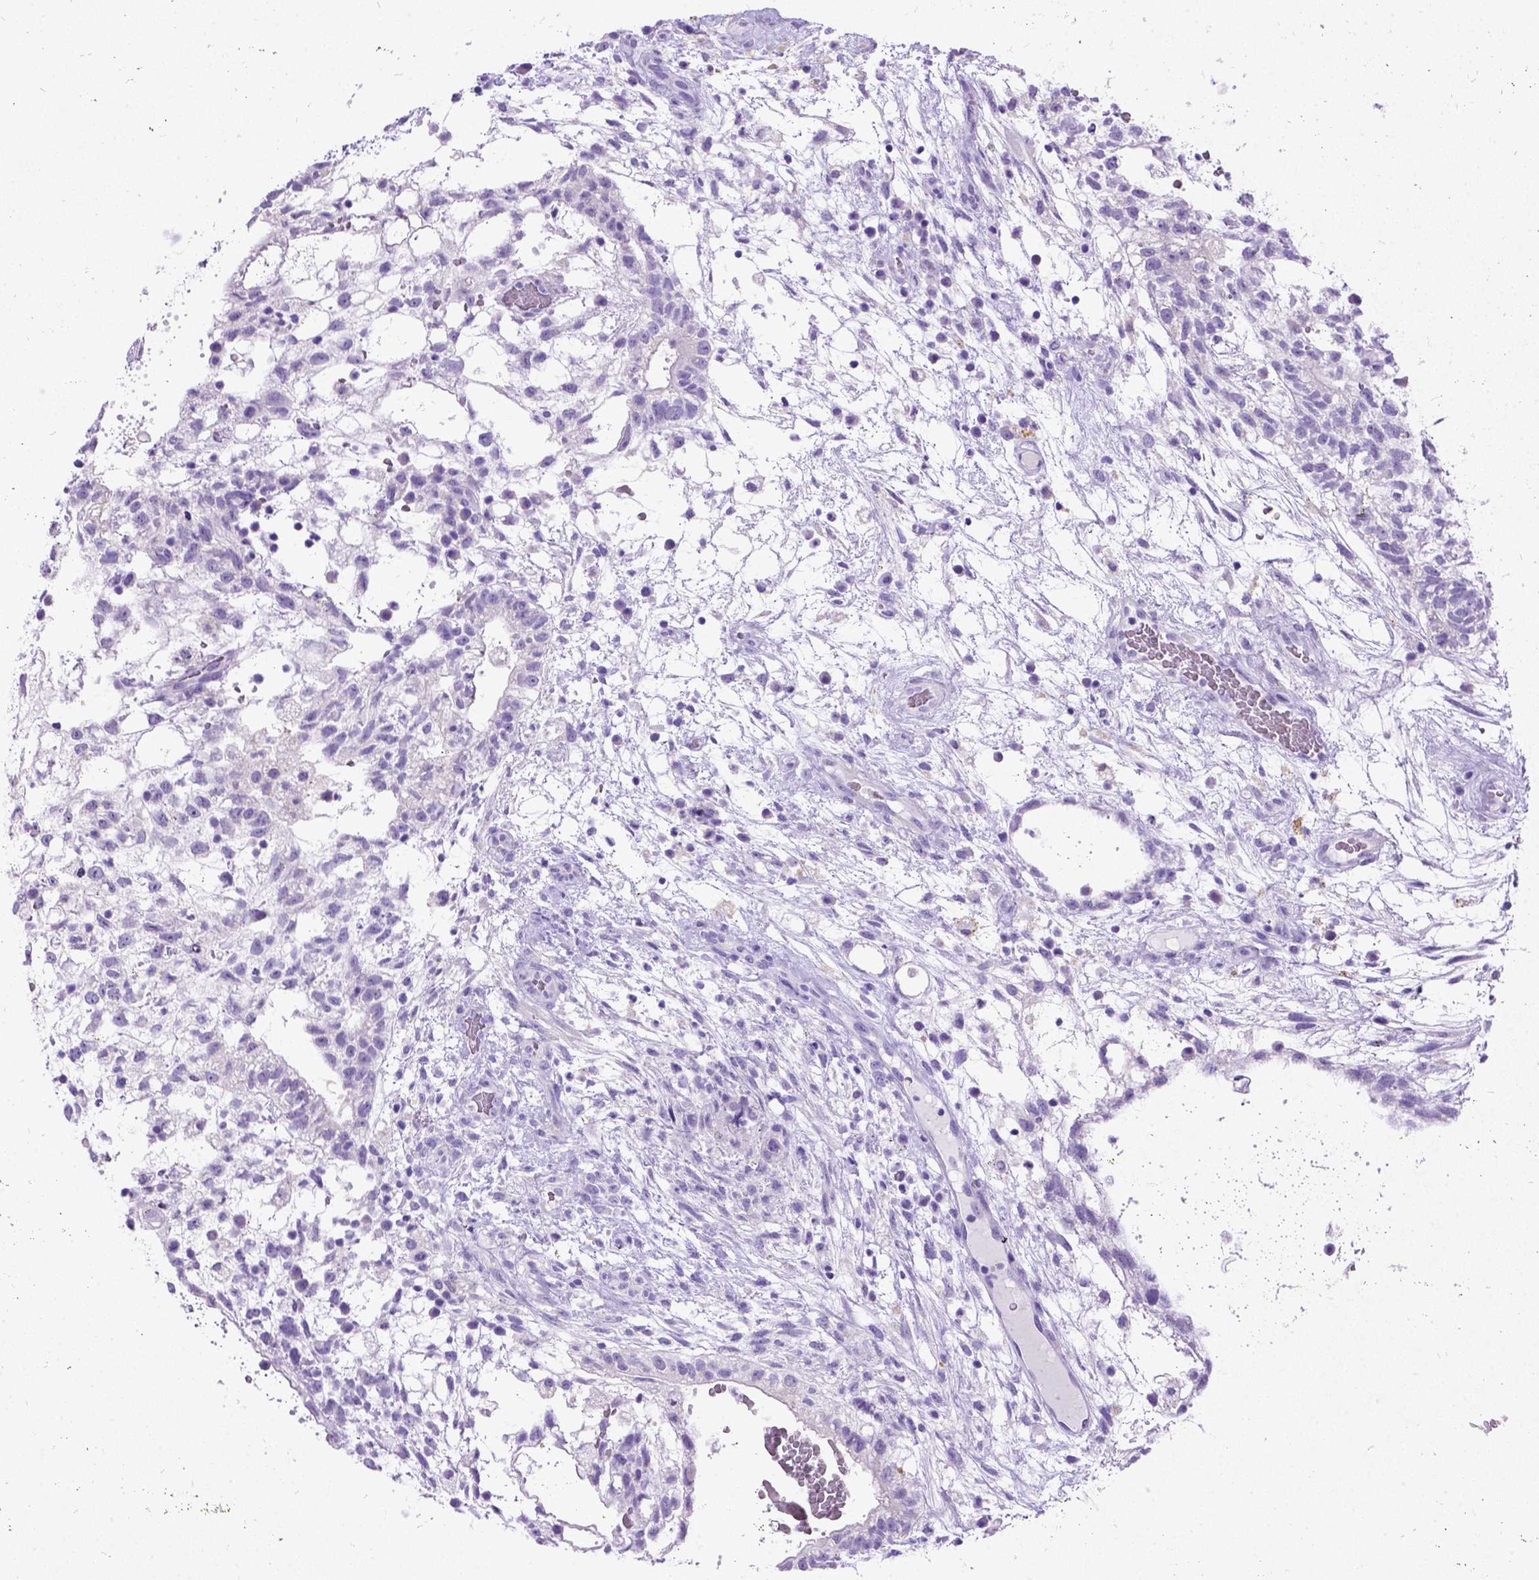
{"staining": {"intensity": "negative", "quantity": "none", "location": "none"}, "tissue": "testis cancer", "cell_type": "Tumor cells", "image_type": "cancer", "snomed": [{"axis": "morphology", "description": "Normal tissue, NOS"}, {"axis": "morphology", "description": "Carcinoma, Embryonal, NOS"}, {"axis": "topography", "description": "Testis"}], "caption": "Human testis cancer (embryonal carcinoma) stained for a protein using immunohistochemistry (IHC) reveals no positivity in tumor cells.", "gene": "NEUROD4", "patient": {"sex": "male", "age": 32}}